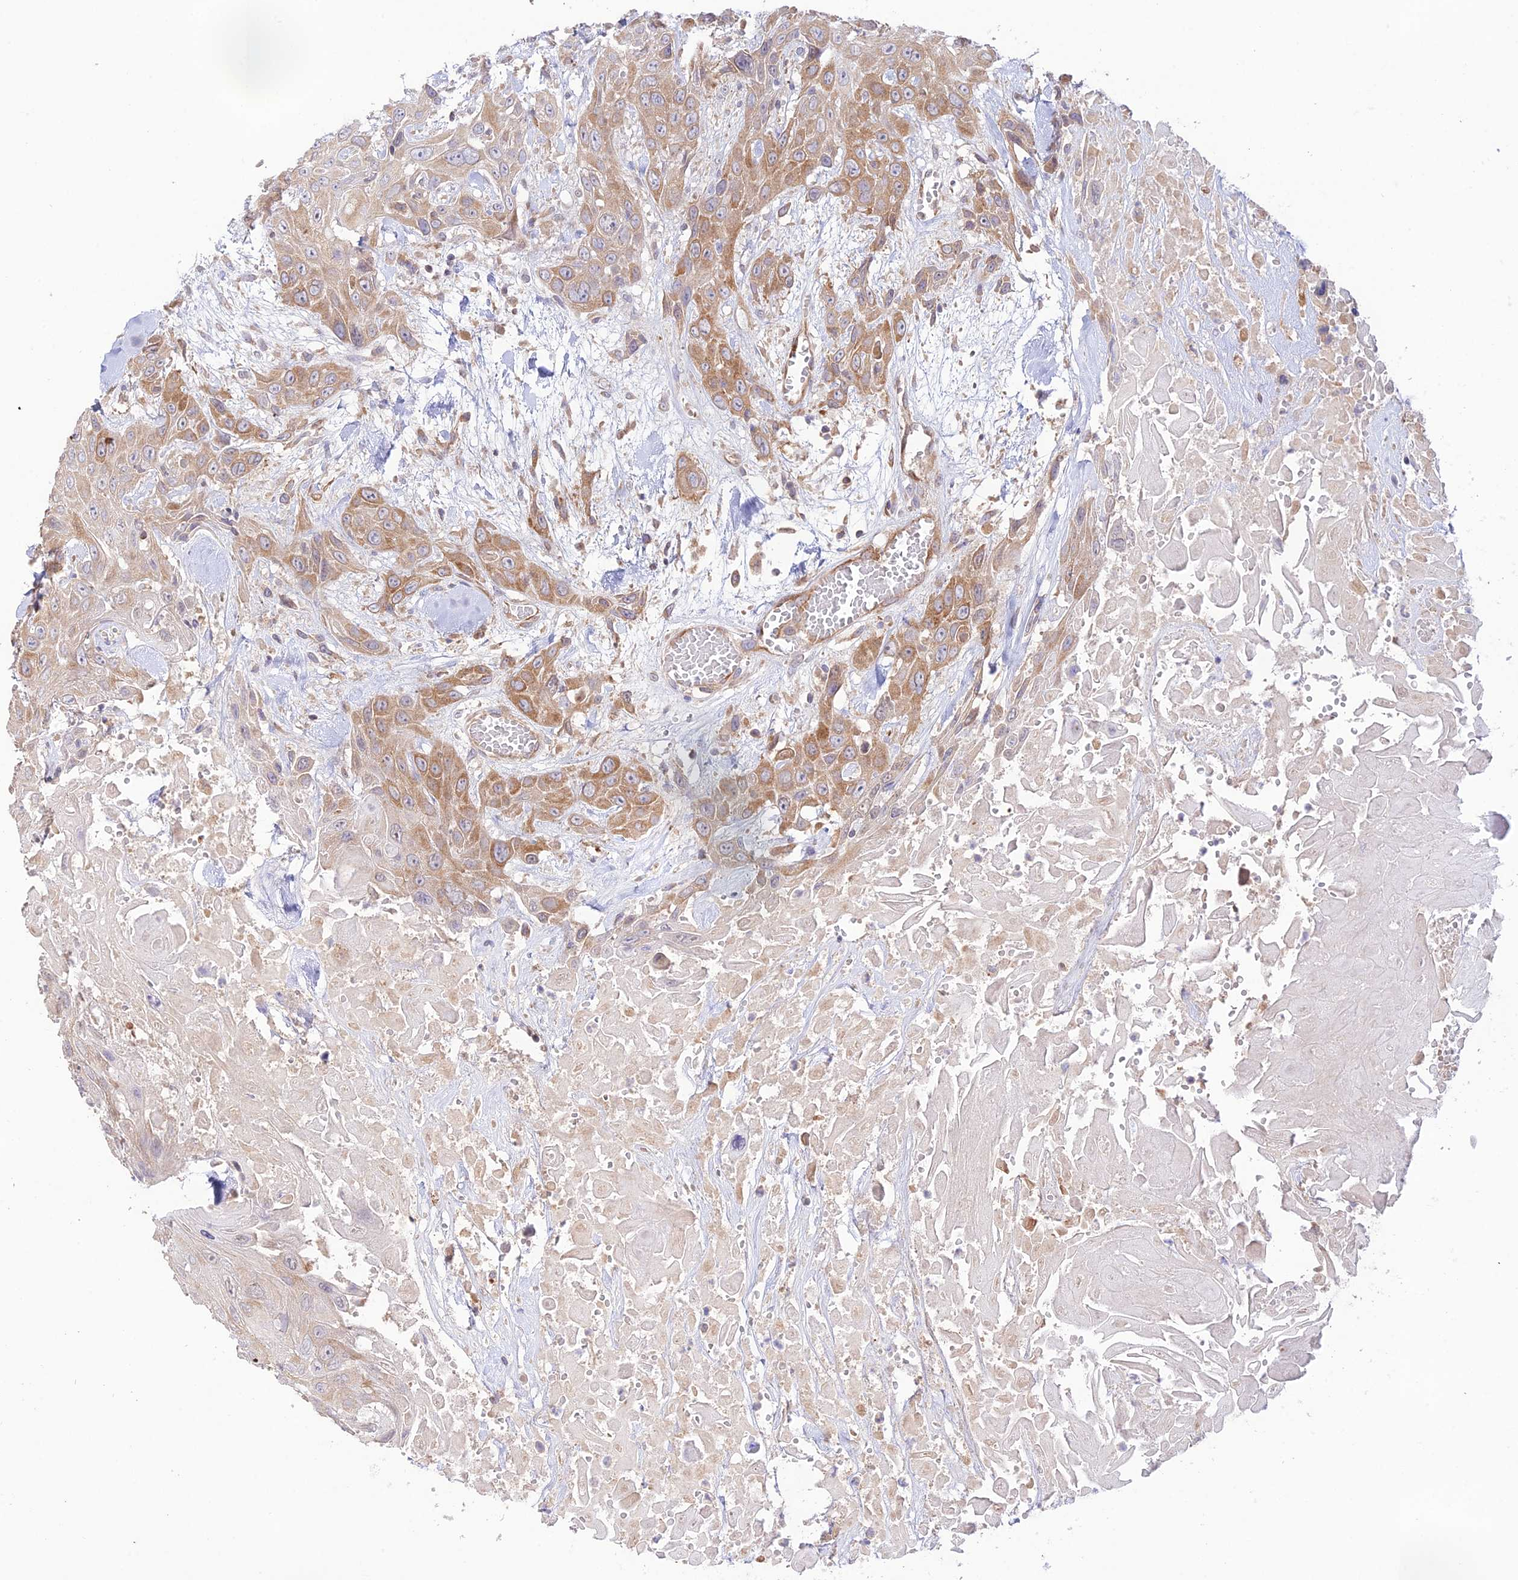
{"staining": {"intensity": "moderate", "quantity": ">75%", "location": "cytoplasmic/membranous"}, "tissue": "head and neck cancer", "cell_type": "Tumor cells", "image_type": "cancer", "snomed": [{"axis": "morphology", "description": "Squamous cell carcinoma, NOS"}, {"axis": "topography", "description": "Head-Neck"}], "caption": "DAB (3,3'-diaminobenzidine) immunohistochemical staining of human head and neck squamous cell carcinoma reveals moderate cytoplasmic/membranous protein positivity in approximately >75% of tumor cells.", "gene": "TMEM259", "patient": {"sex": "male", "age": 81}}